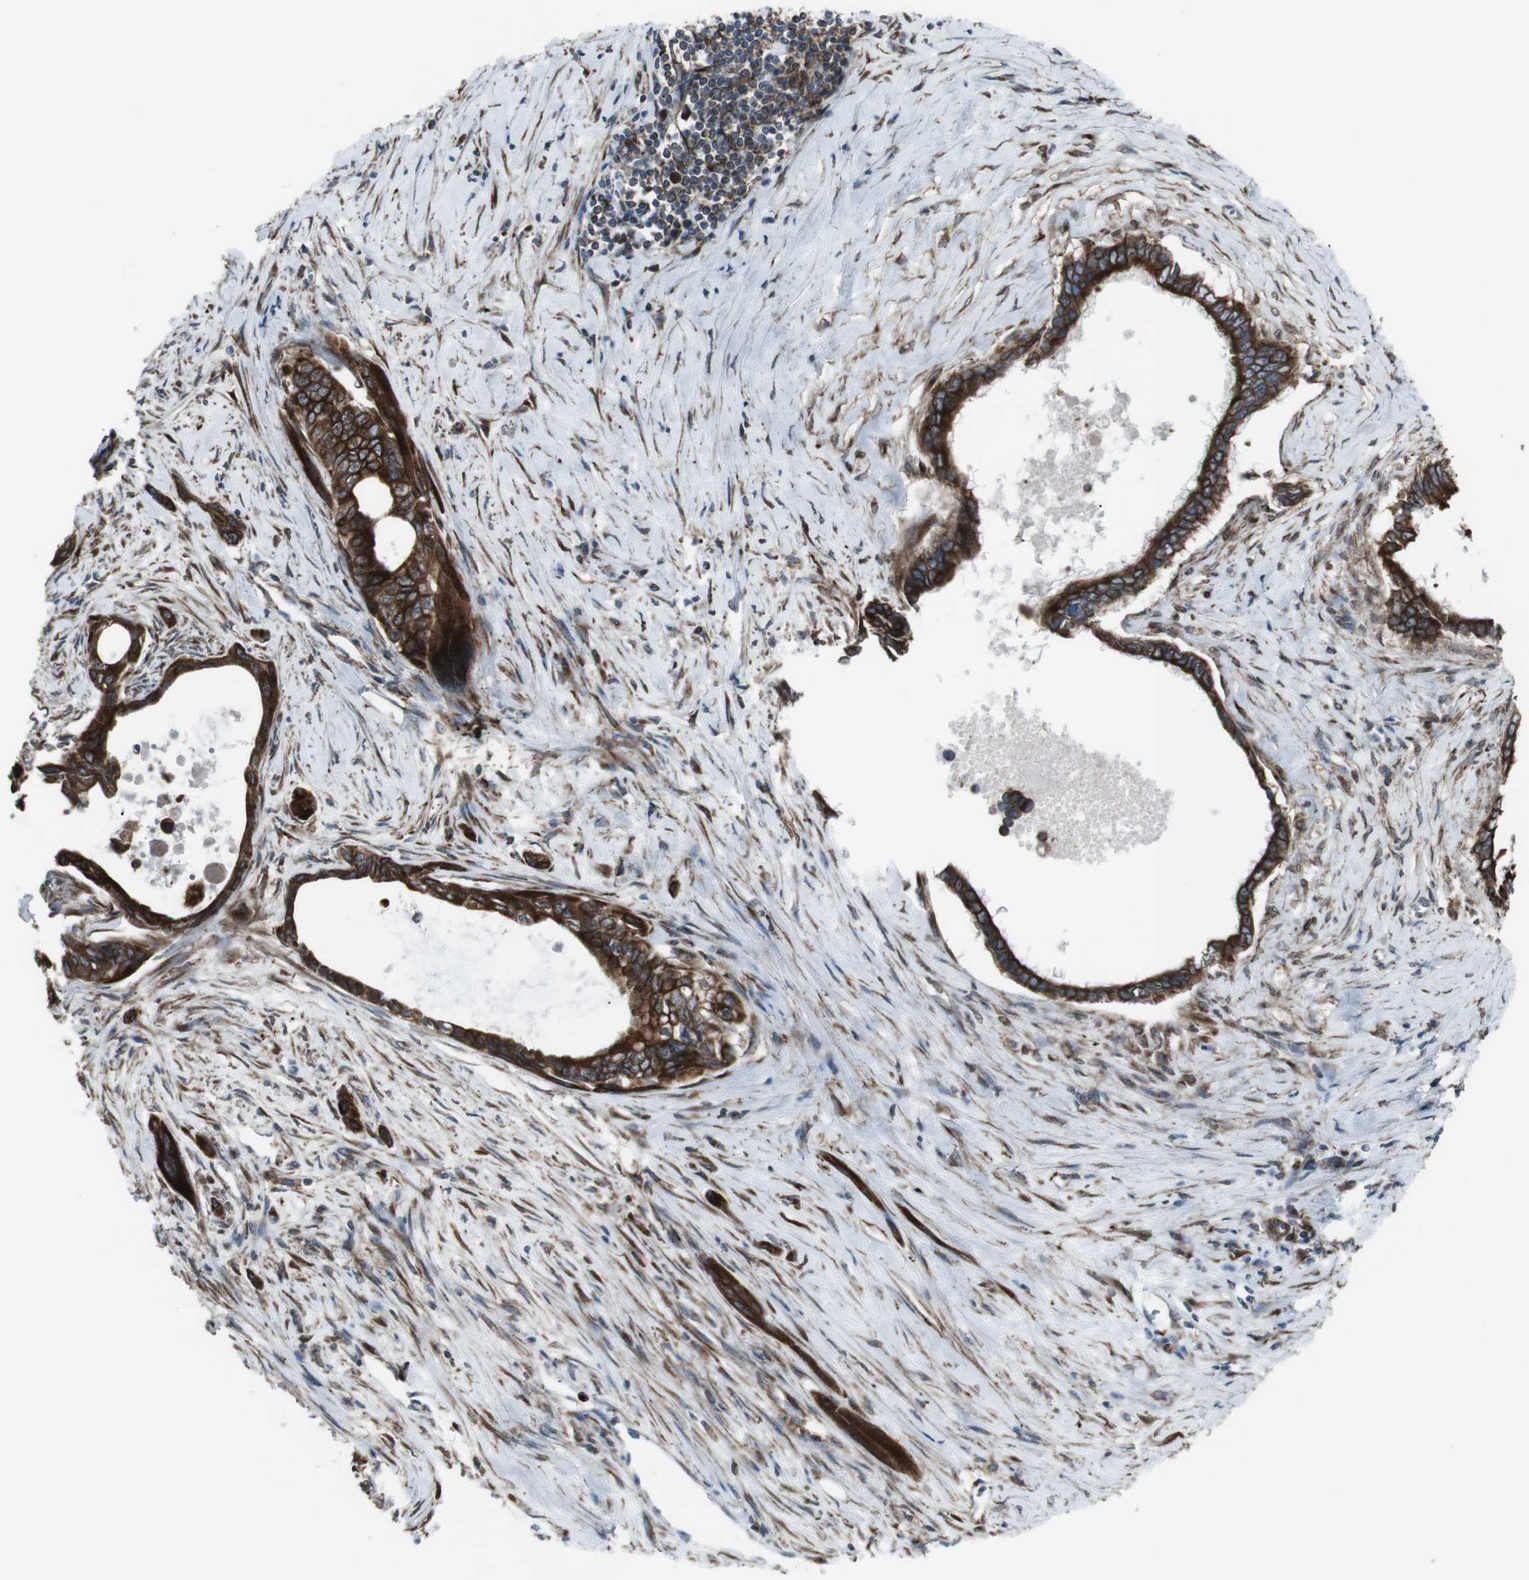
{"staining": {"intensity": "strong", "quantity": ">75%", "location": "cytoplasmic/membranous"}, "tissue": "pancreatic cancer", "cell_type": "Tumor cells", "image_type": "cancer", "snomed": [{"axis": "morphology", "description": "Adenocarcinoma, NOS"}, {"axis": "topography", "description": "Pancreas"}], "caption": "Pancreatic adenocarcinoma stained with a brown dye displays strong cytoplasmic/membranous positive staining in about >75% of tumor cells.", "gene": "LNPK", "patient": {"sex": "male", "age": 73}}